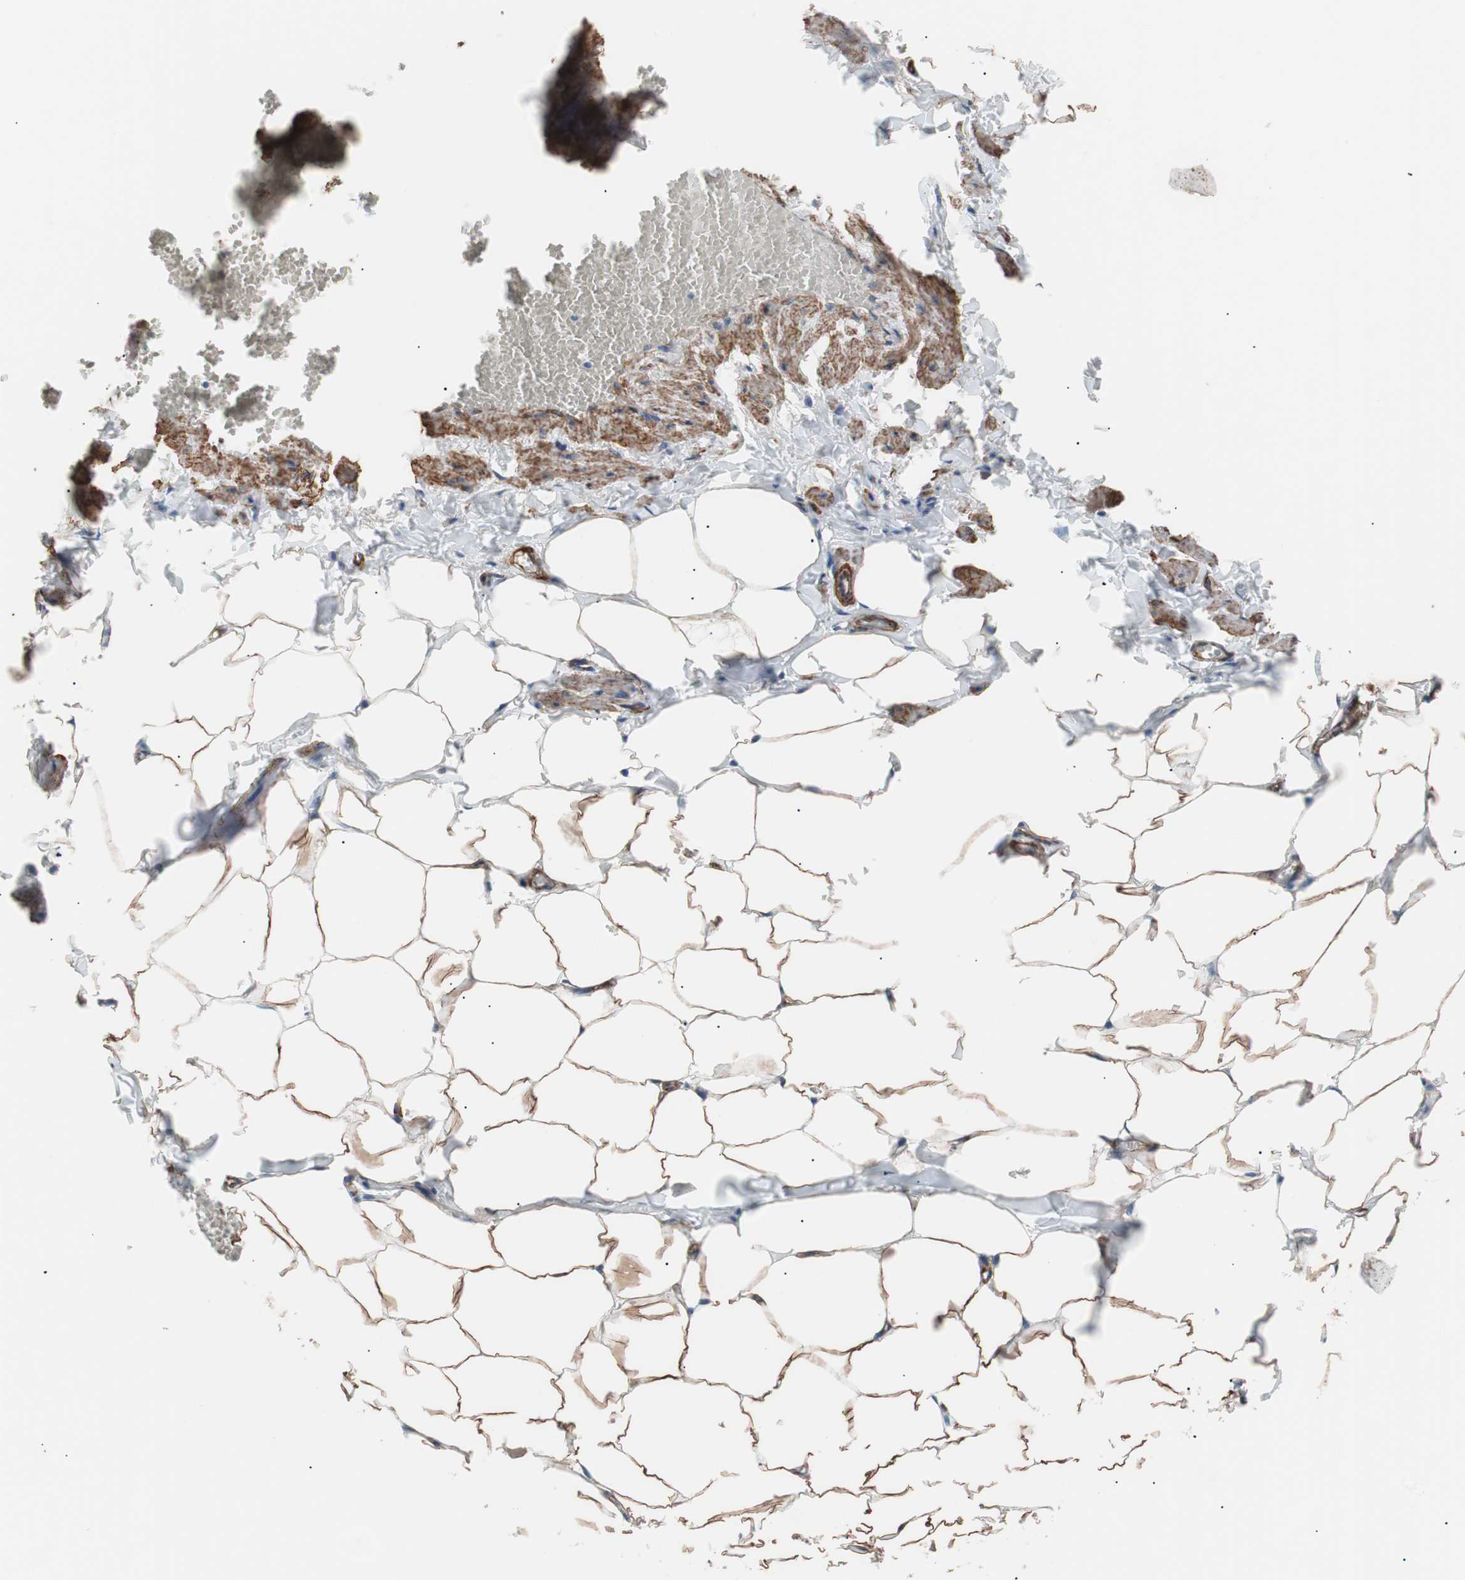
{"staining": {"intensity": "strong", "quantity": ">75%", "location": "cytoplasmic/membranous"}, "tissue": "adipose tissue", "cell_type": "Adipocytes", "image_type": "normal", "snomed": [{"axis": "morphology", "description": "Normal tissue, NOS"}, {"axis": "topography", "description": "Vascular tissue"}], "caption": "Brown immunohistochemical staining in unremarkable human adipose tissue shows strong cytoplasmic/membranous expression in approximately >75% of adipocytes. The staining was performed using DAB to visualize the protein expression in brown, while the nuclei were stained in blue with hematoxylin (Magnification: 20x).", "gene": "SPINT1", "patient": {"sex": "male", "age": 41}}